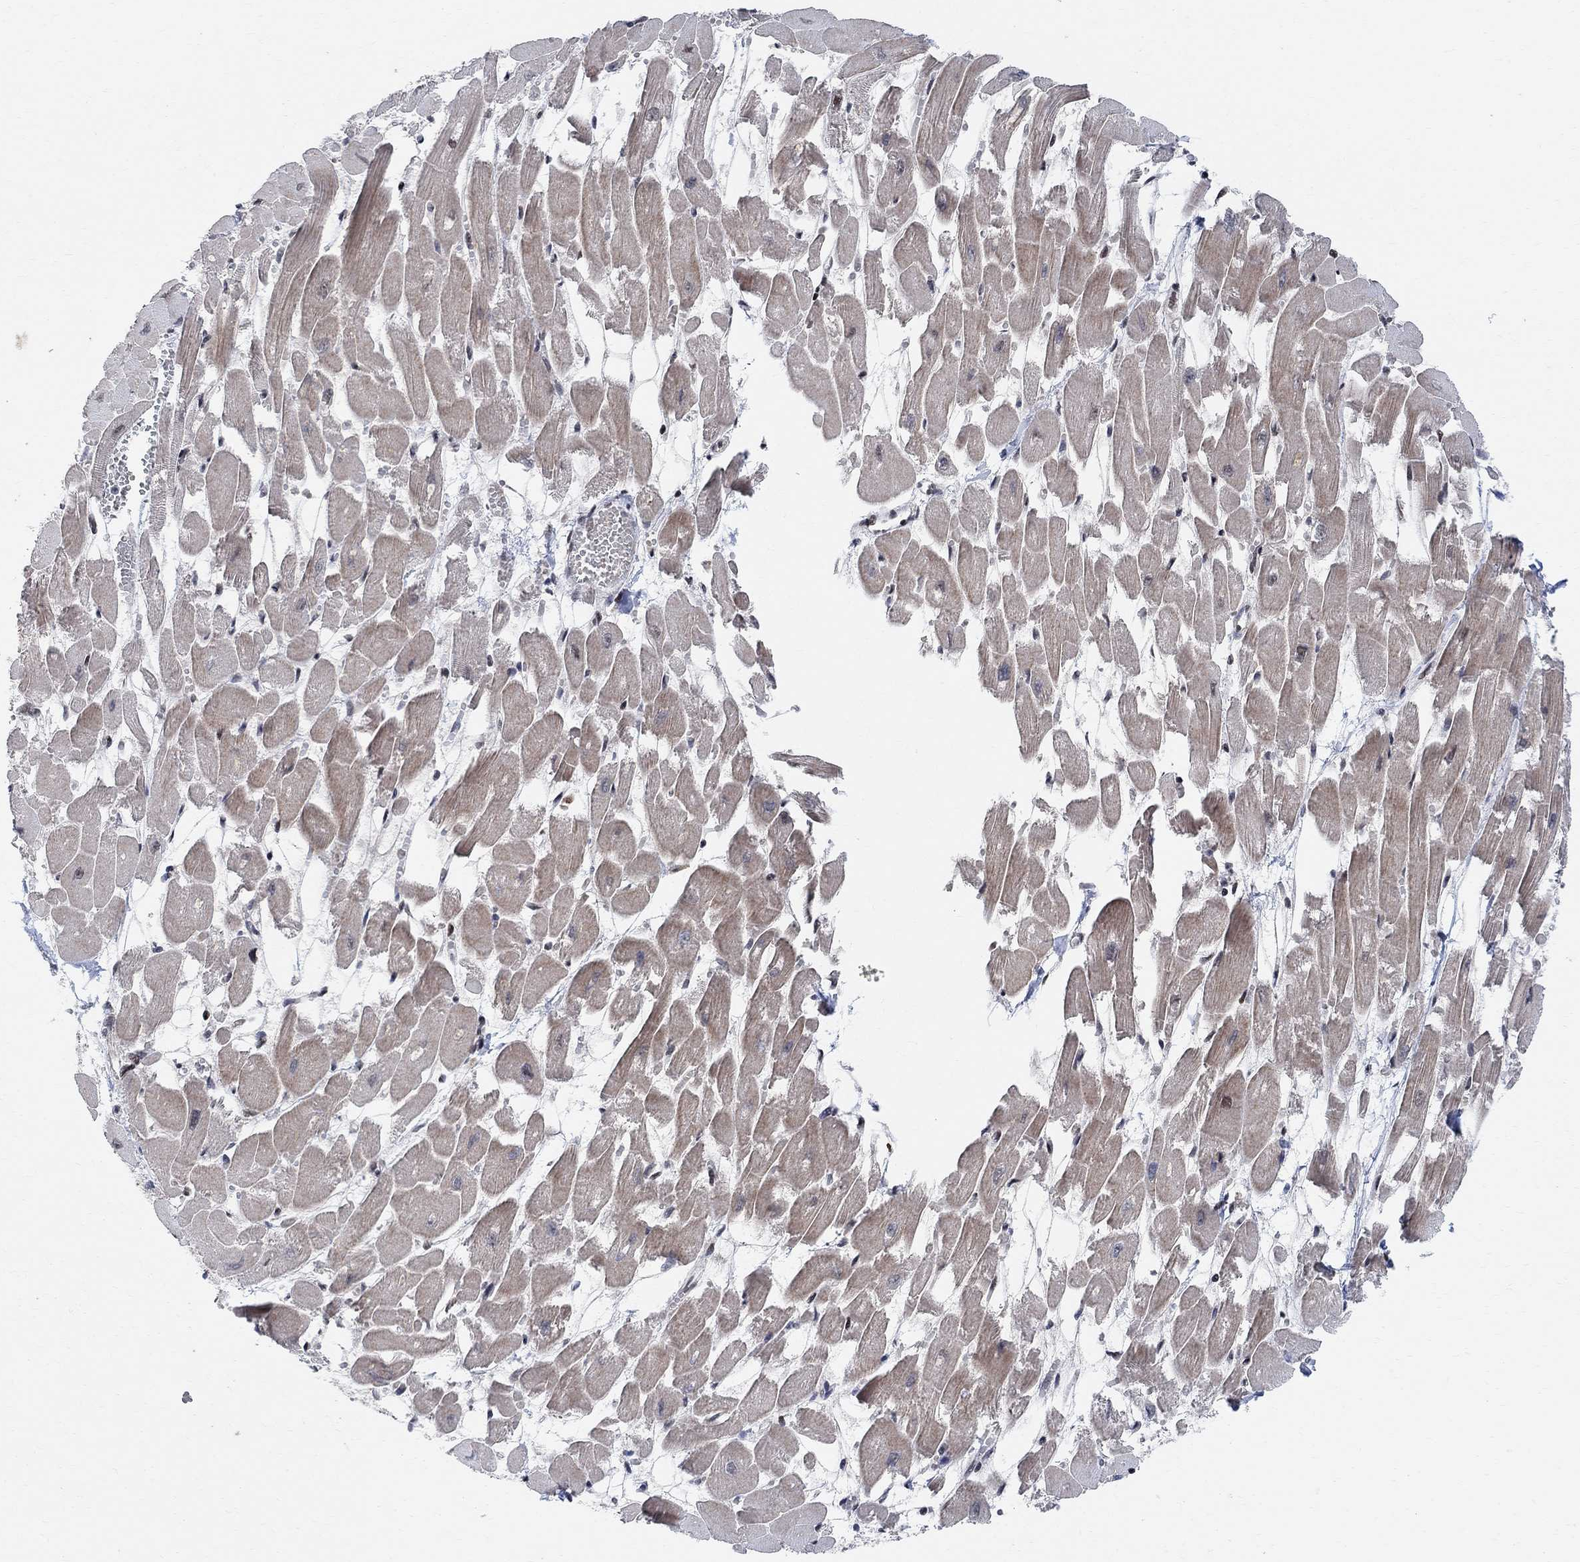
{"staining": {"intensity": "moderate", "quantity": "<25%", "location": "nuclear"}, "tissue": "heart muscle", "cell_type": "Cardiomyocytes", "image_type": "normal", "snomed": [{"axis": "morphology", "description": "Normal tissue, NOS"}, {"axis": "topography", "description": "Heart"}], "caption": "A brown stain labels moderate nuclear staining of a protein in cardiomyocytes of unremarkable human heart muscle.", "gene": "E4F1", "patient": {"sex": "female", "age": 52}}